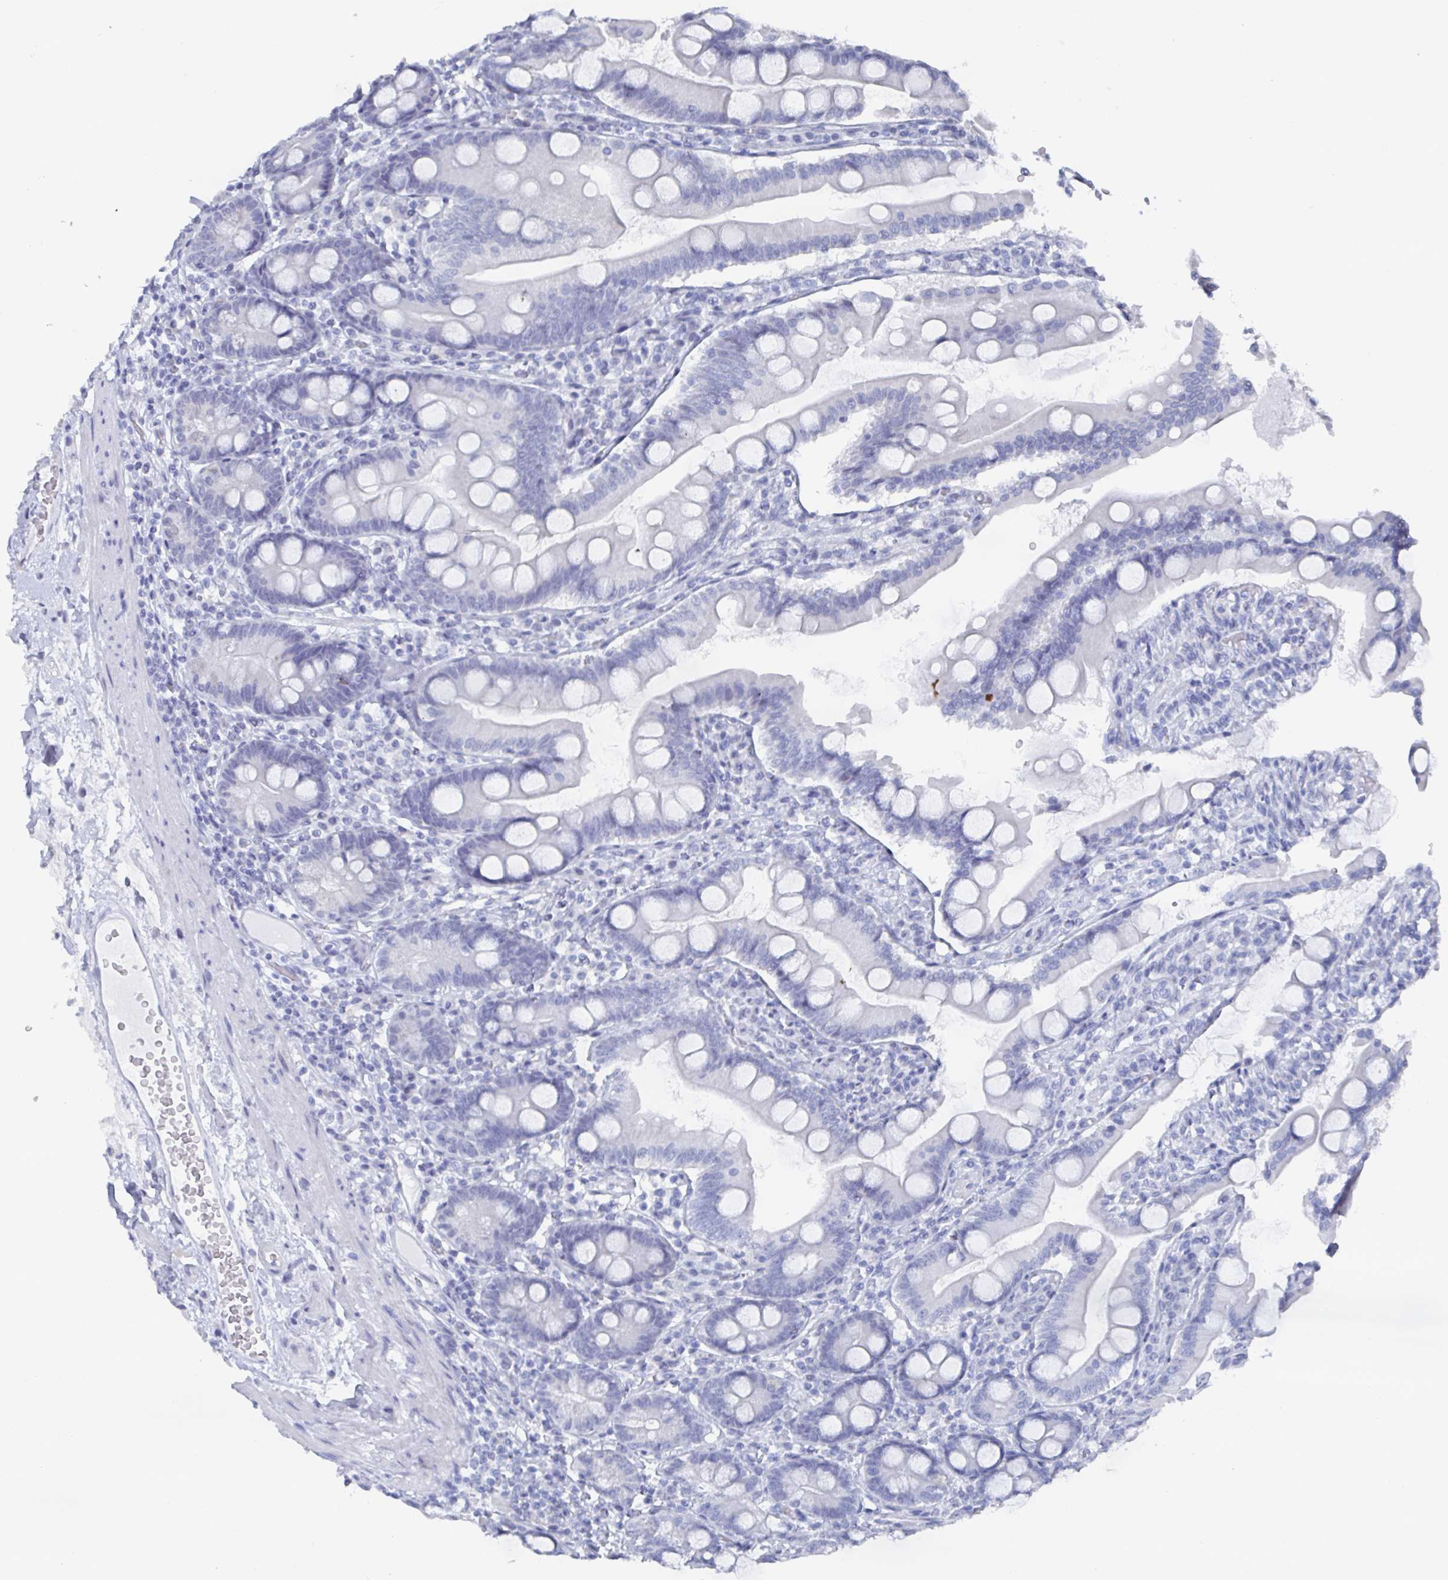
{"staining": {"intensity": "negative", "quantity": "none", "location": "none"}, "tissue": "duodenum", "cell_type": "Glandular cells", "image_type": "normal", "snomed": [{"axis": "morphology", "description": "Normal tissue, NOS"}, {"axis": "topography", "description": "Duodenum"}], "caption": "Glandular cells show no significant expression in benign duodenum.", "gene": "CAMKV", "patient": {"sex": "female", "age": 67}}